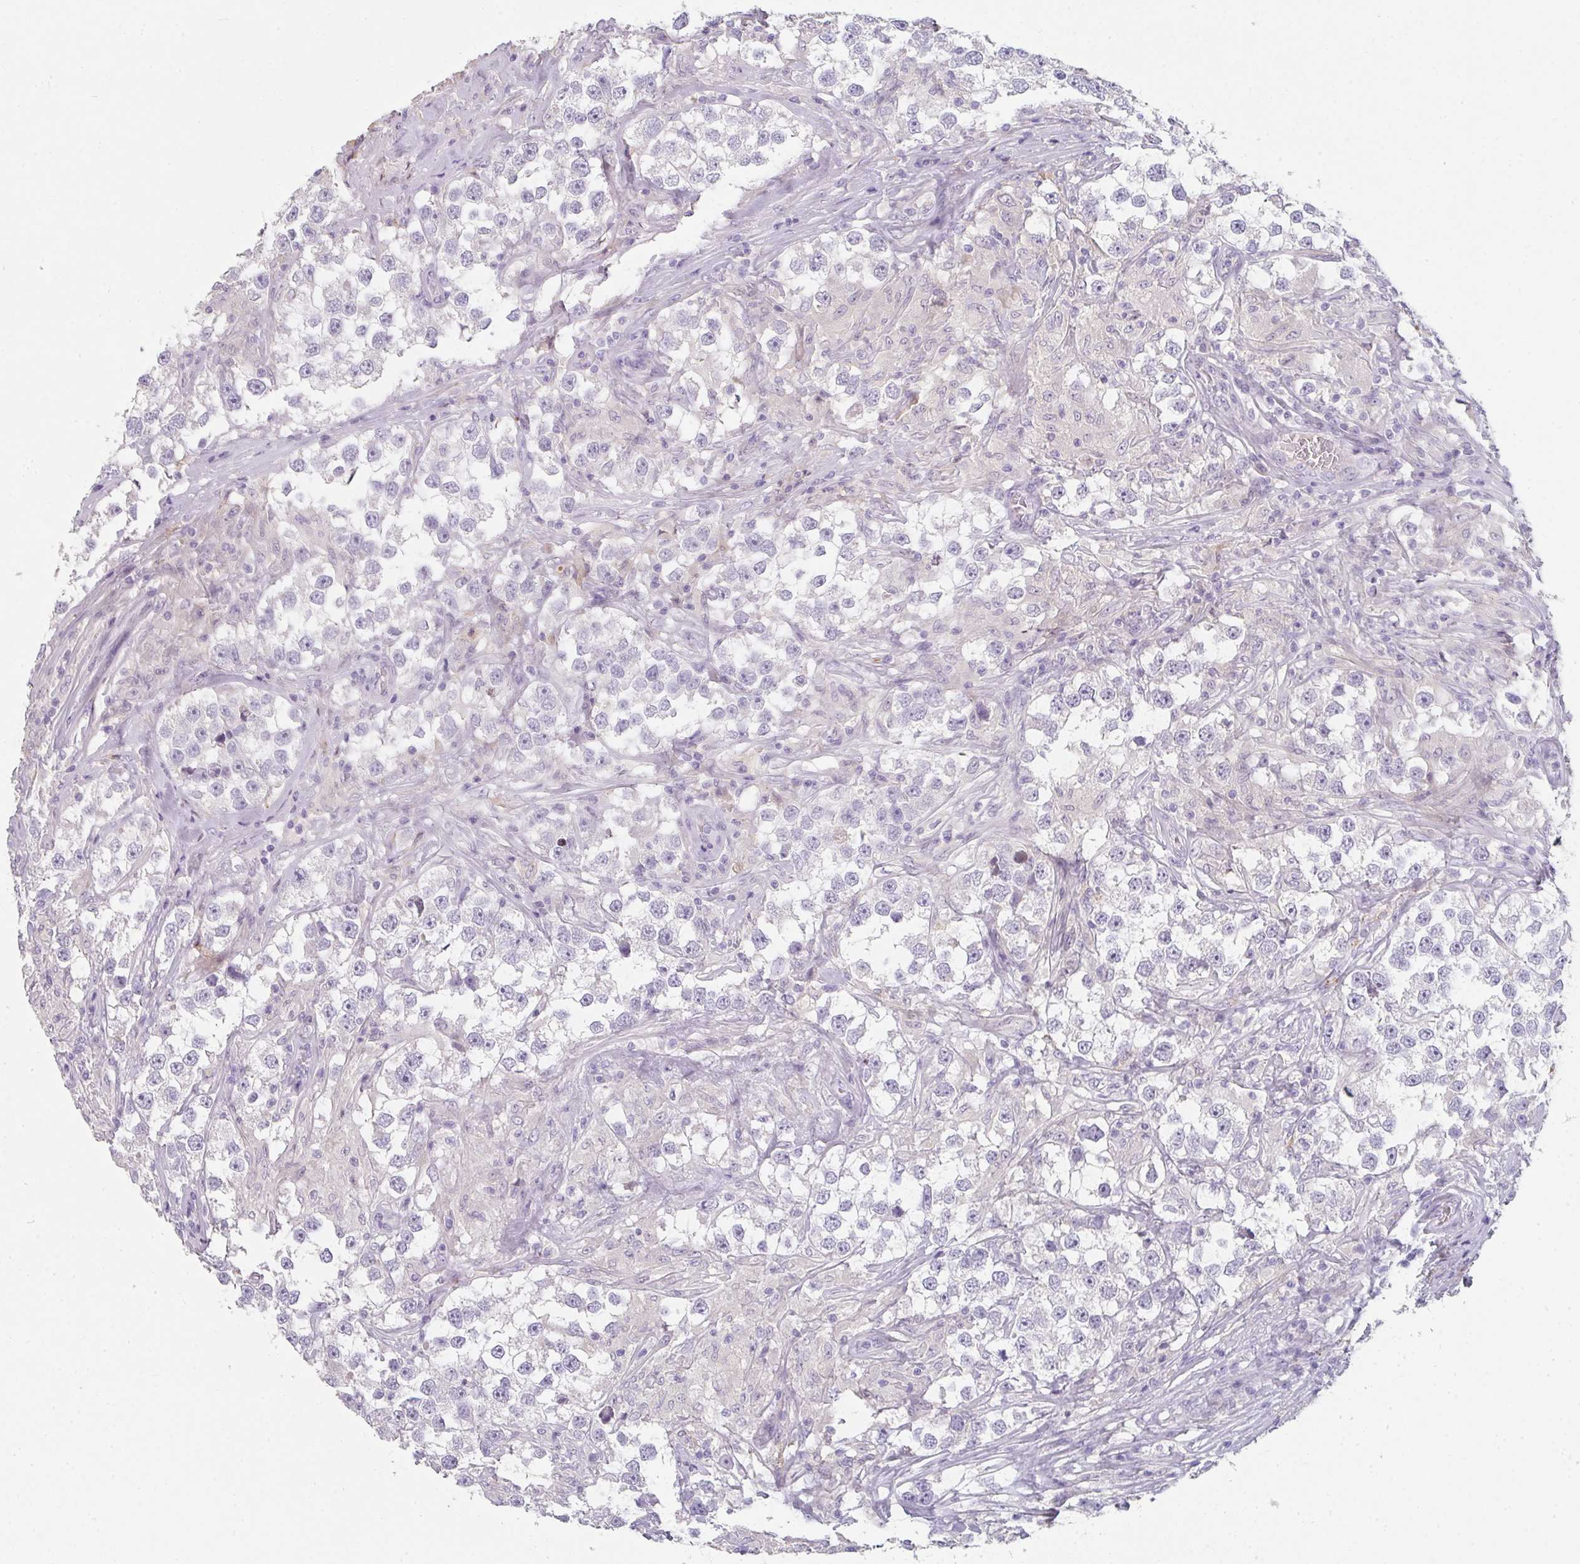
{"staining": {"intensity": "negative", "quantity": "none", "location": "none"}, "tissue": "testis cancer", "cell_type": "Tumor cells", "image_type": "cancer", "snomed": [{"axis": "morphology", "description": "Seminoma, NOS"}, {"axis": "topography", "description": "Testis"}], "caption": "IHC of testis cancer (seminoma) shows no positivity in tumor cells.", "gene": "C1QTNF8", "patient": {"sex": "male", "age": 46}}